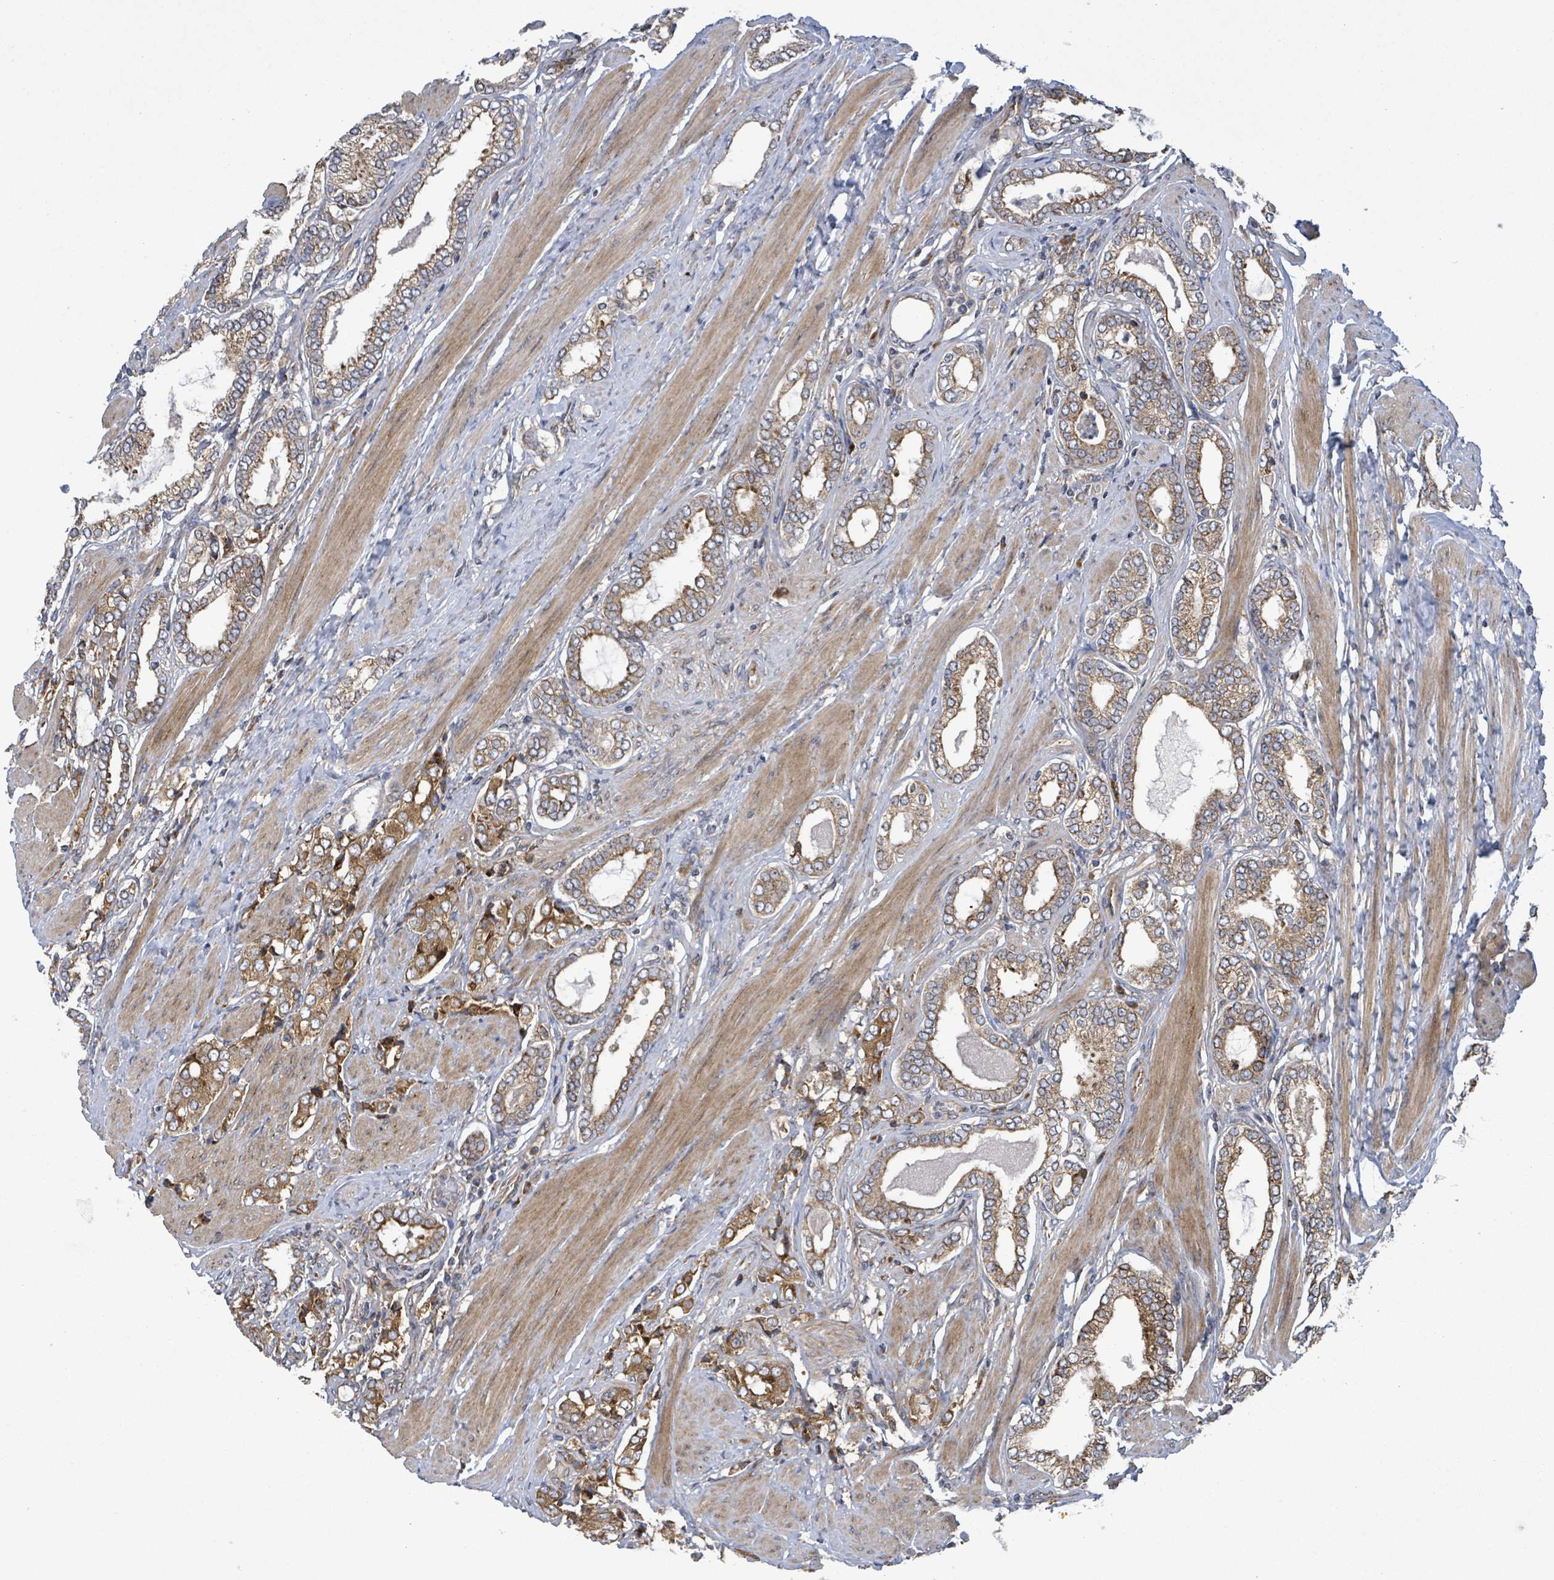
{"staining": {"intensity": "moderate", "quantity": ">75%", "location": "cytoplasmic/membranous"}, "tissue": "prostate cancer", "cell_type": "Tumor cells", "image_type": "cancer", "snomed": [{"axis": "morphology", "description": "Adenocarcinoma, High grade"}, {"axis": "topography", "description": "Prostate"}], "caption": "DAB immunohistochemical staining of prostate high-grade adenocarcinoma displays moderate cytoplasmic/membranous protein staining in about >75% of tumor cells.", "gene": "NOMO1", "patient": {"sex": "male", "age": 71}}